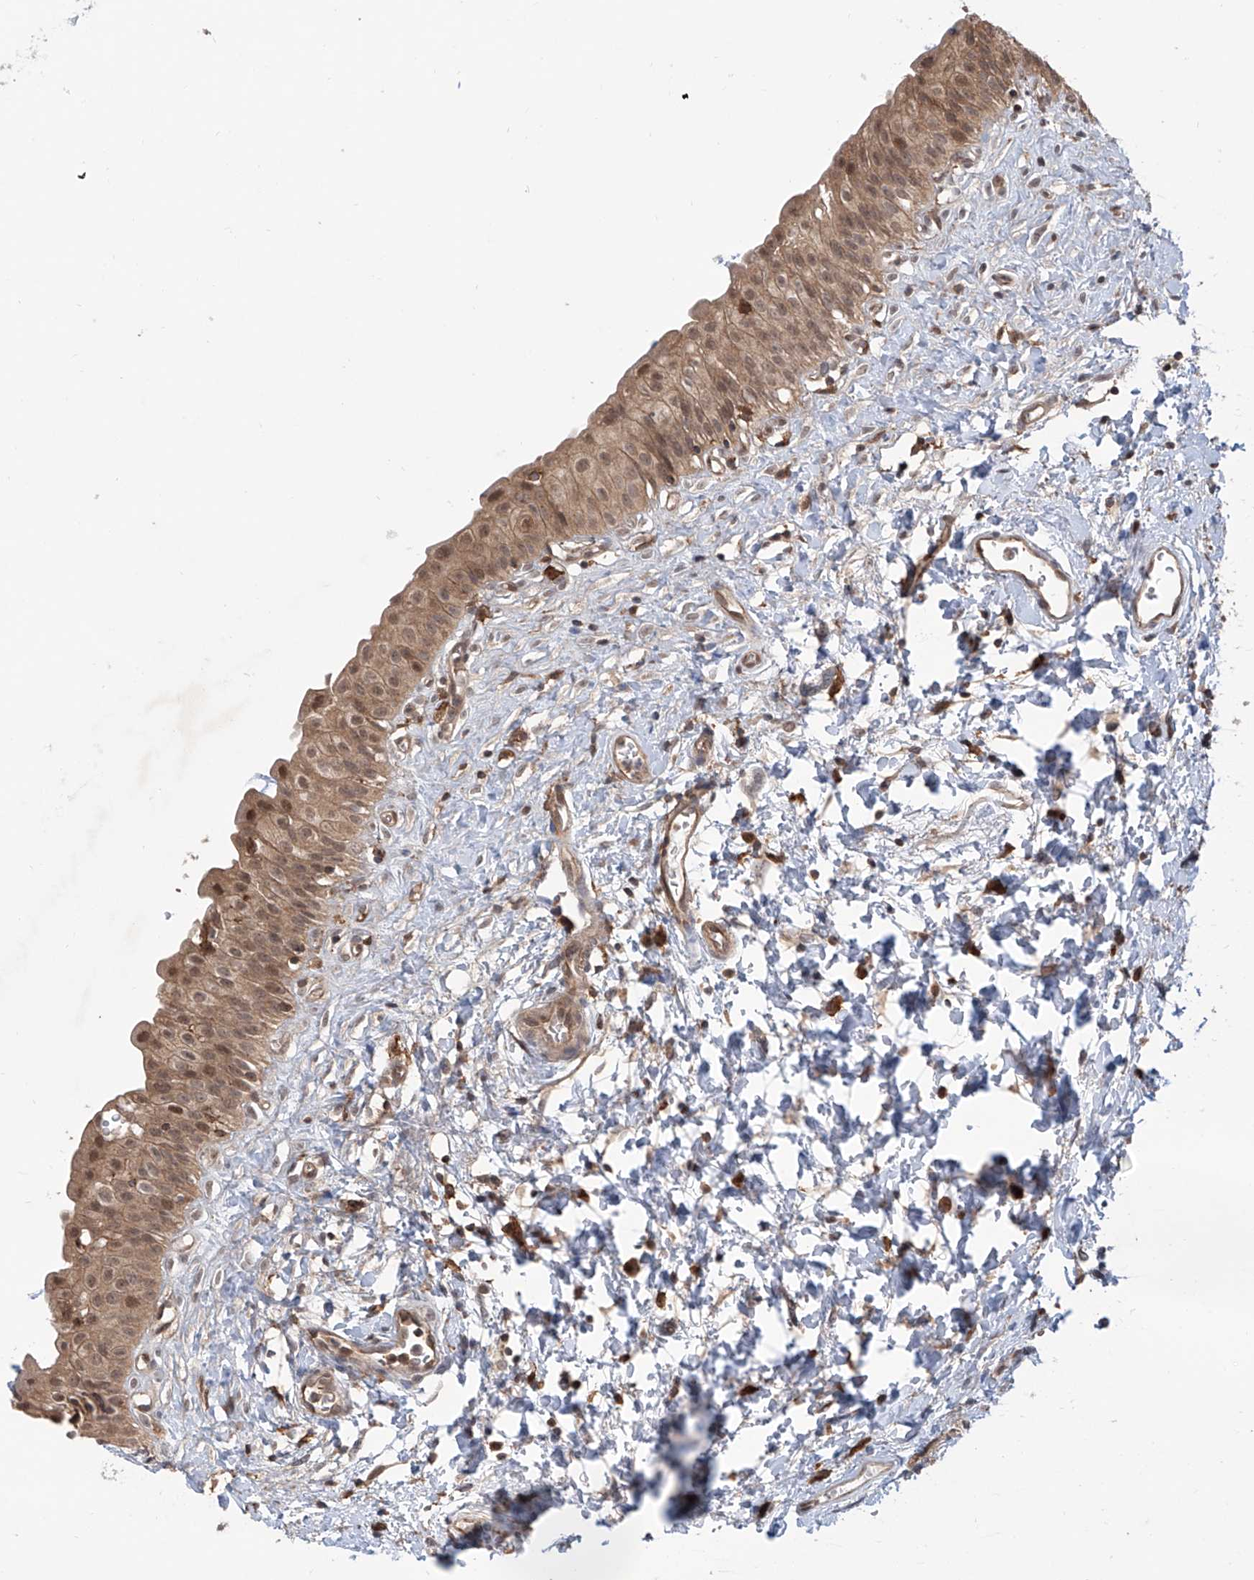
{"staining": {"intensity": "moderate", "quantity": ">75%", "location": "cytoplasmic/membranous,nuclear"}, "tissue": "urinary bladder", "cell_type": "Urothelial cells", "image_type": "normal", "snomed": [{"axis": "morphology", "description": "Normal tissue, NOS"}, {"axis": "topography", "description": "Urinary bladder"}], "caption": "Urothelial cells exhibit moderate cytoplasmic/membranous,nuclear expression in about >75% of cells in normal urinary bladder.", "gene": "HOXC8", "patient": {"sex": "male", "age": 51}}